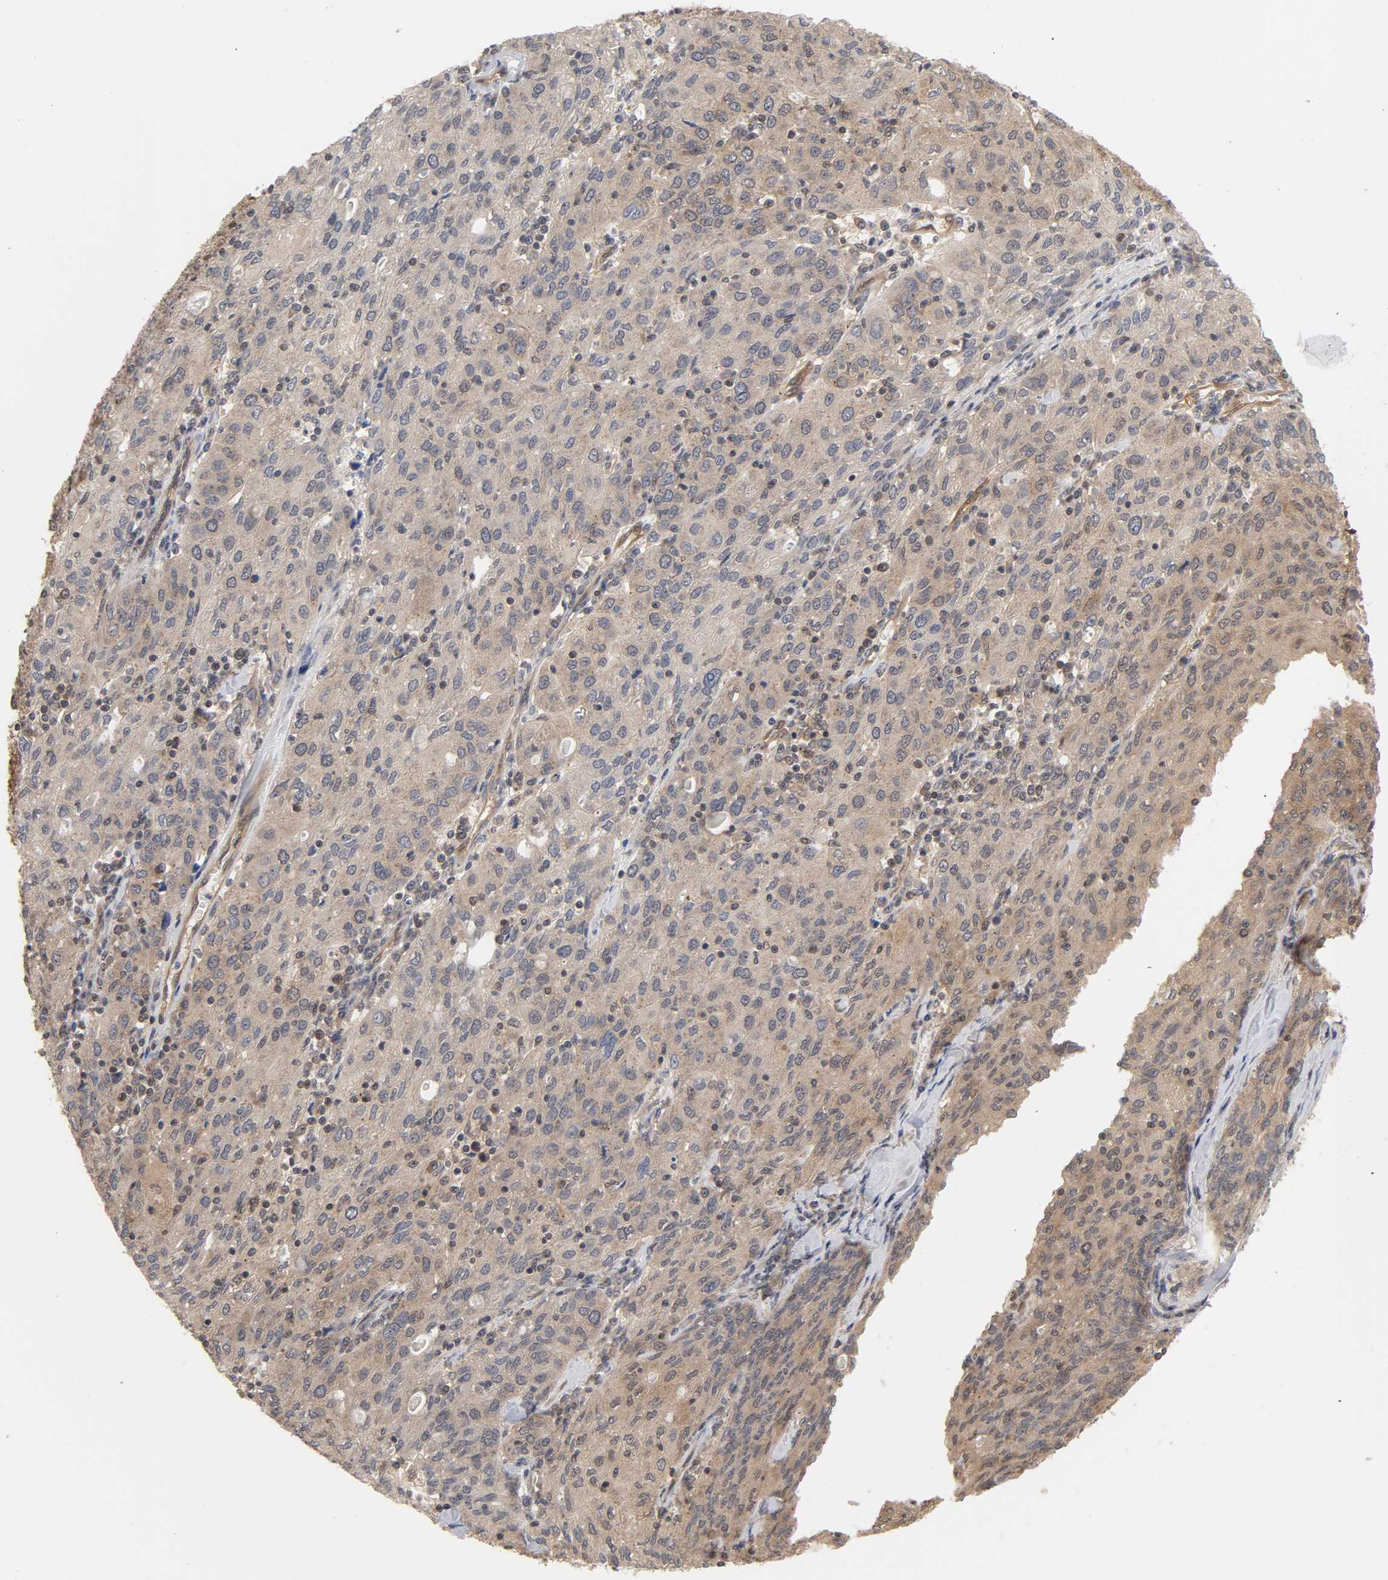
{"staining": {"intensity": "moderate", "quantity": ">75%", "location": "cytoplasmic/membranous"}, "tissue": "ovarian cancer", "cell_type": "Tumor cells", "image_type": "cancer", "snomed": [{"axis": "morphology", "description": "Carcinoma, endometroid"}, {"axis": "topography", "description": "Ovary"}], "caption": "DAB immunohistochemical staining of human ovarian cancer (endometroid carcinoma) displays moderate cytoplasmic/membranous protein staining in about >75% of tumor cells.", "gene": "CDC37", "patient": {"sex": "female", "age": 50}}